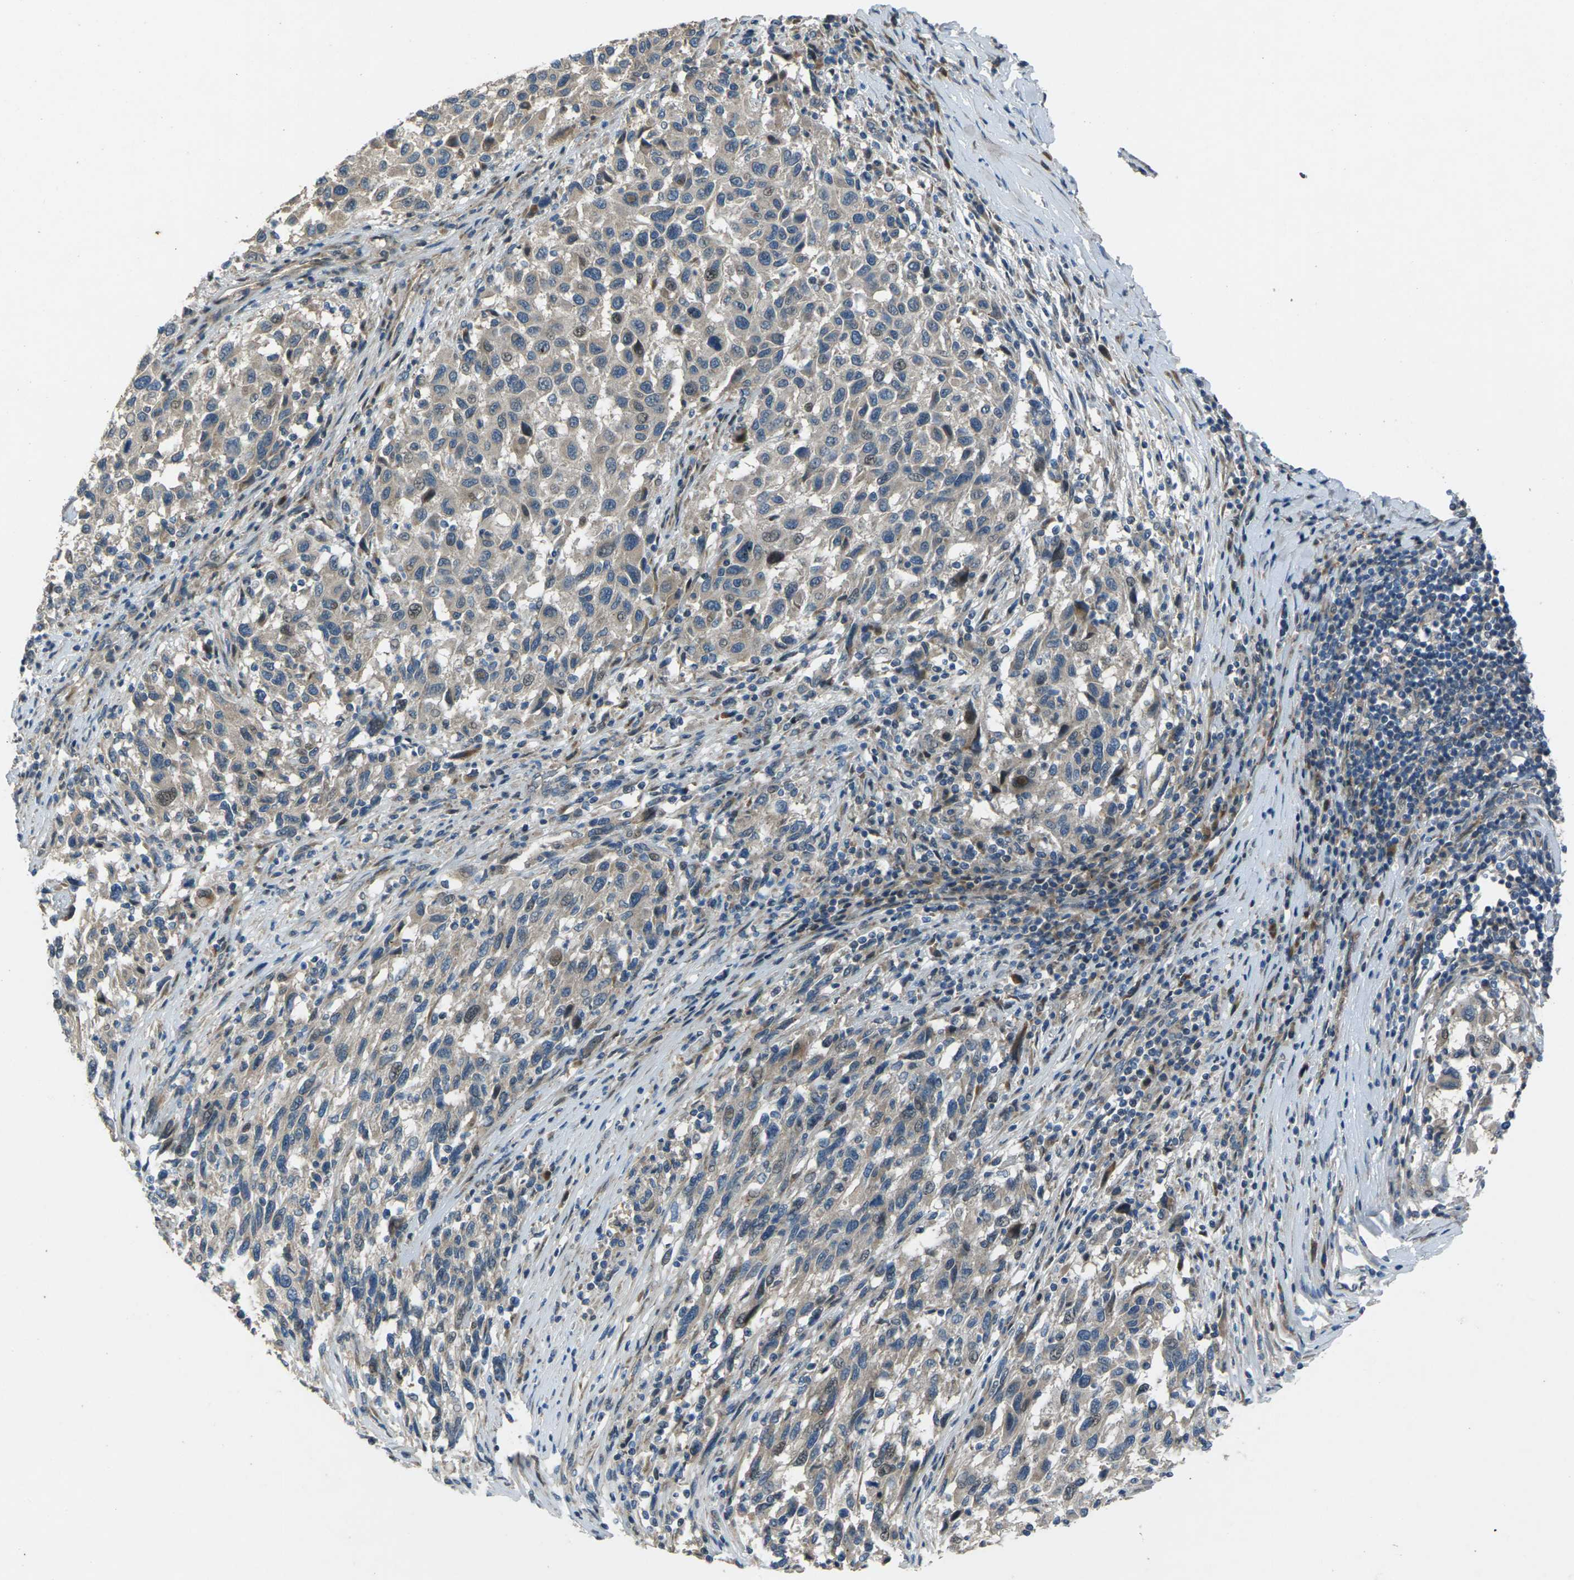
{"staining": {"intensity": "weak", "quantity": ">75%", "location": "cytoplasmic/membranous,nuclear"}, "tissue": "melanoma", "cell_type": "Tumor cells", "image_type": "cancer", "snomed": [{"axis": "morphology", "description": "Malignant melanoma, Metastatic site"}, {"axis": "topography", "description": "Lymph node"}], "caption": "Melanoma stained for a protein (brown) shows weak cytoplasmic/membranous and nuclear positive staining in about >75% of tumor cells.", "gene": "EDNRA", "patient": {"sex": "male", "age": 61}}